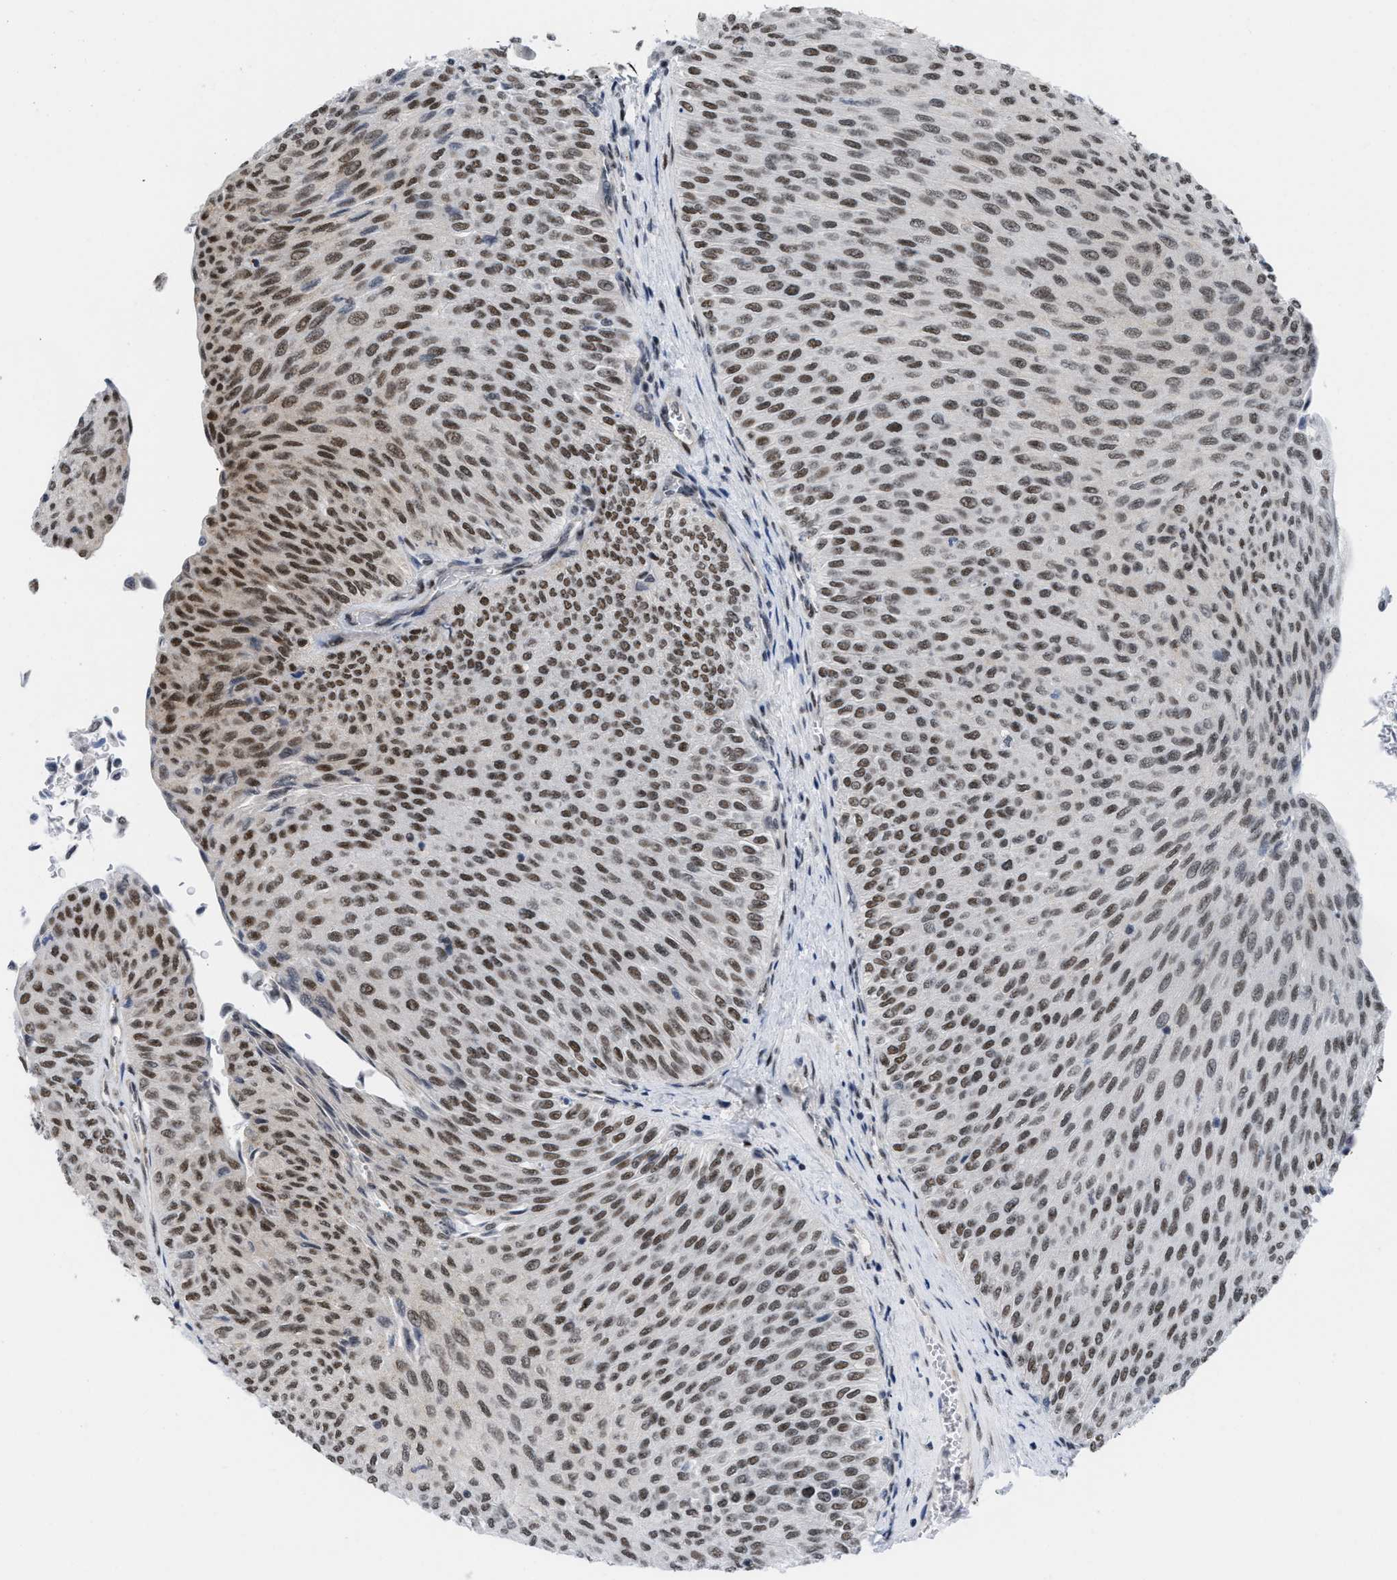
{"staining": {"intensity": "moderate", "quantity": ">75%", "location": "nuclear"}, "tissue": "urothelial cancer", "cell_type": "Tumor cells", "image_type": "cancer", "snomed": [{"axis": "morphology", "description": "Urothelial carcinoma, Low grade"}, {"axis": "topography", "description": "Urinary bladder"}], "caption": "High-magnification brightfield microscopy of urothelial cancer stained with DAB (3,3'-diaminobenzidine) (brown) and counterstained with hematoxylin (blue). tumor cells exhibit moderate nuclear positivity is appreciated in approximately>75% of cells. Ihc stains the protein in brown and the nuclei are stained blue.", "gene": "MIER1", "patient": {"sex": "male", "age": 78}}